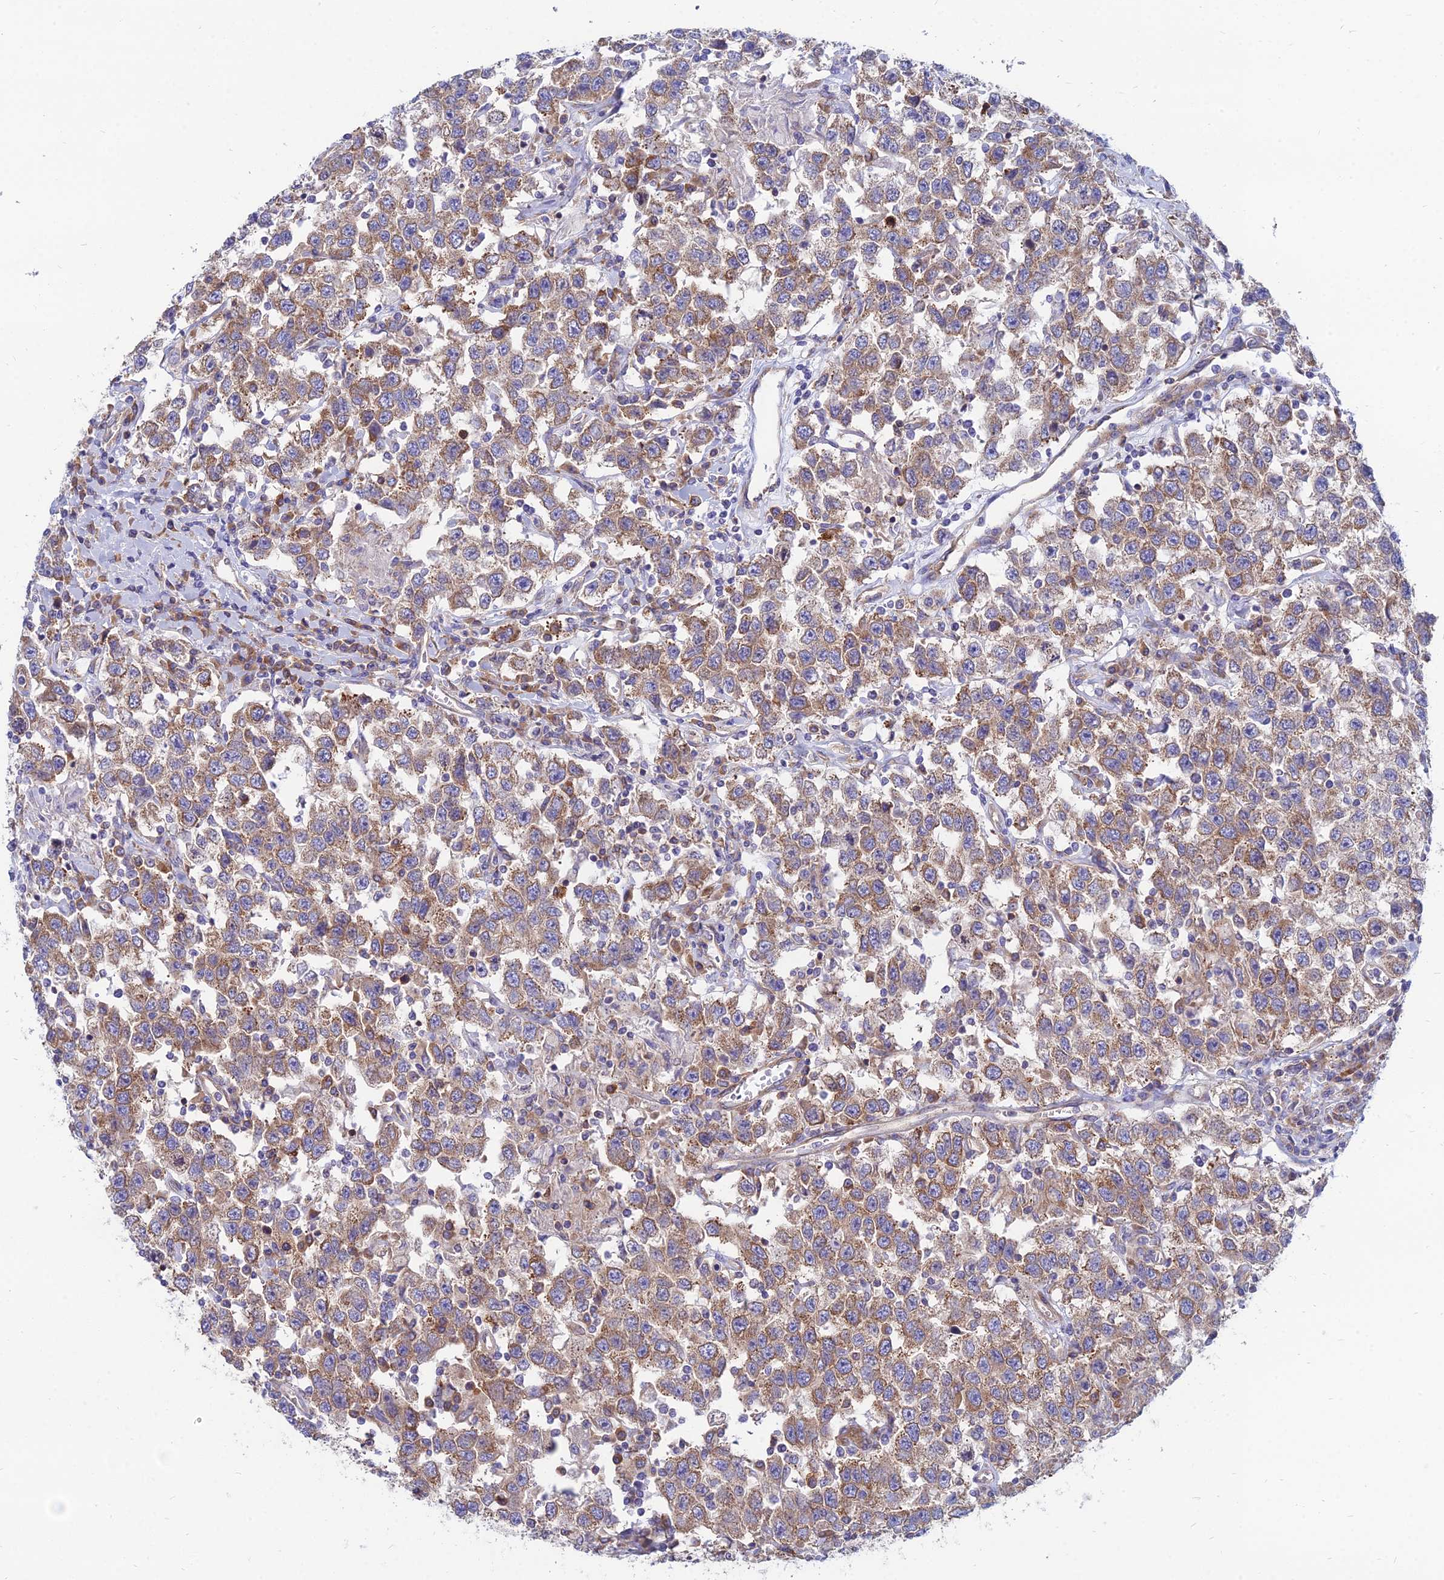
{"staining": {"intensity": "moderate", "quantity": ">75%", "location": "cytoplasmic/membranous"}, "tissue": "testis cancer", "cell_type": "Tumor cells", "image_type": "cancer", "snomed": [{"axis": "morphology", "description": "Seminoma, NOS"}, {"axis": "topography", "description": "Testis"}], "caption": "The immunohistochemical stain labels moderate cytoplasmic/membranous expression in tumor cells of testis cancer tissue.", "gene": "TXLNA", "patient": {"sex": "male", "age": 41}}